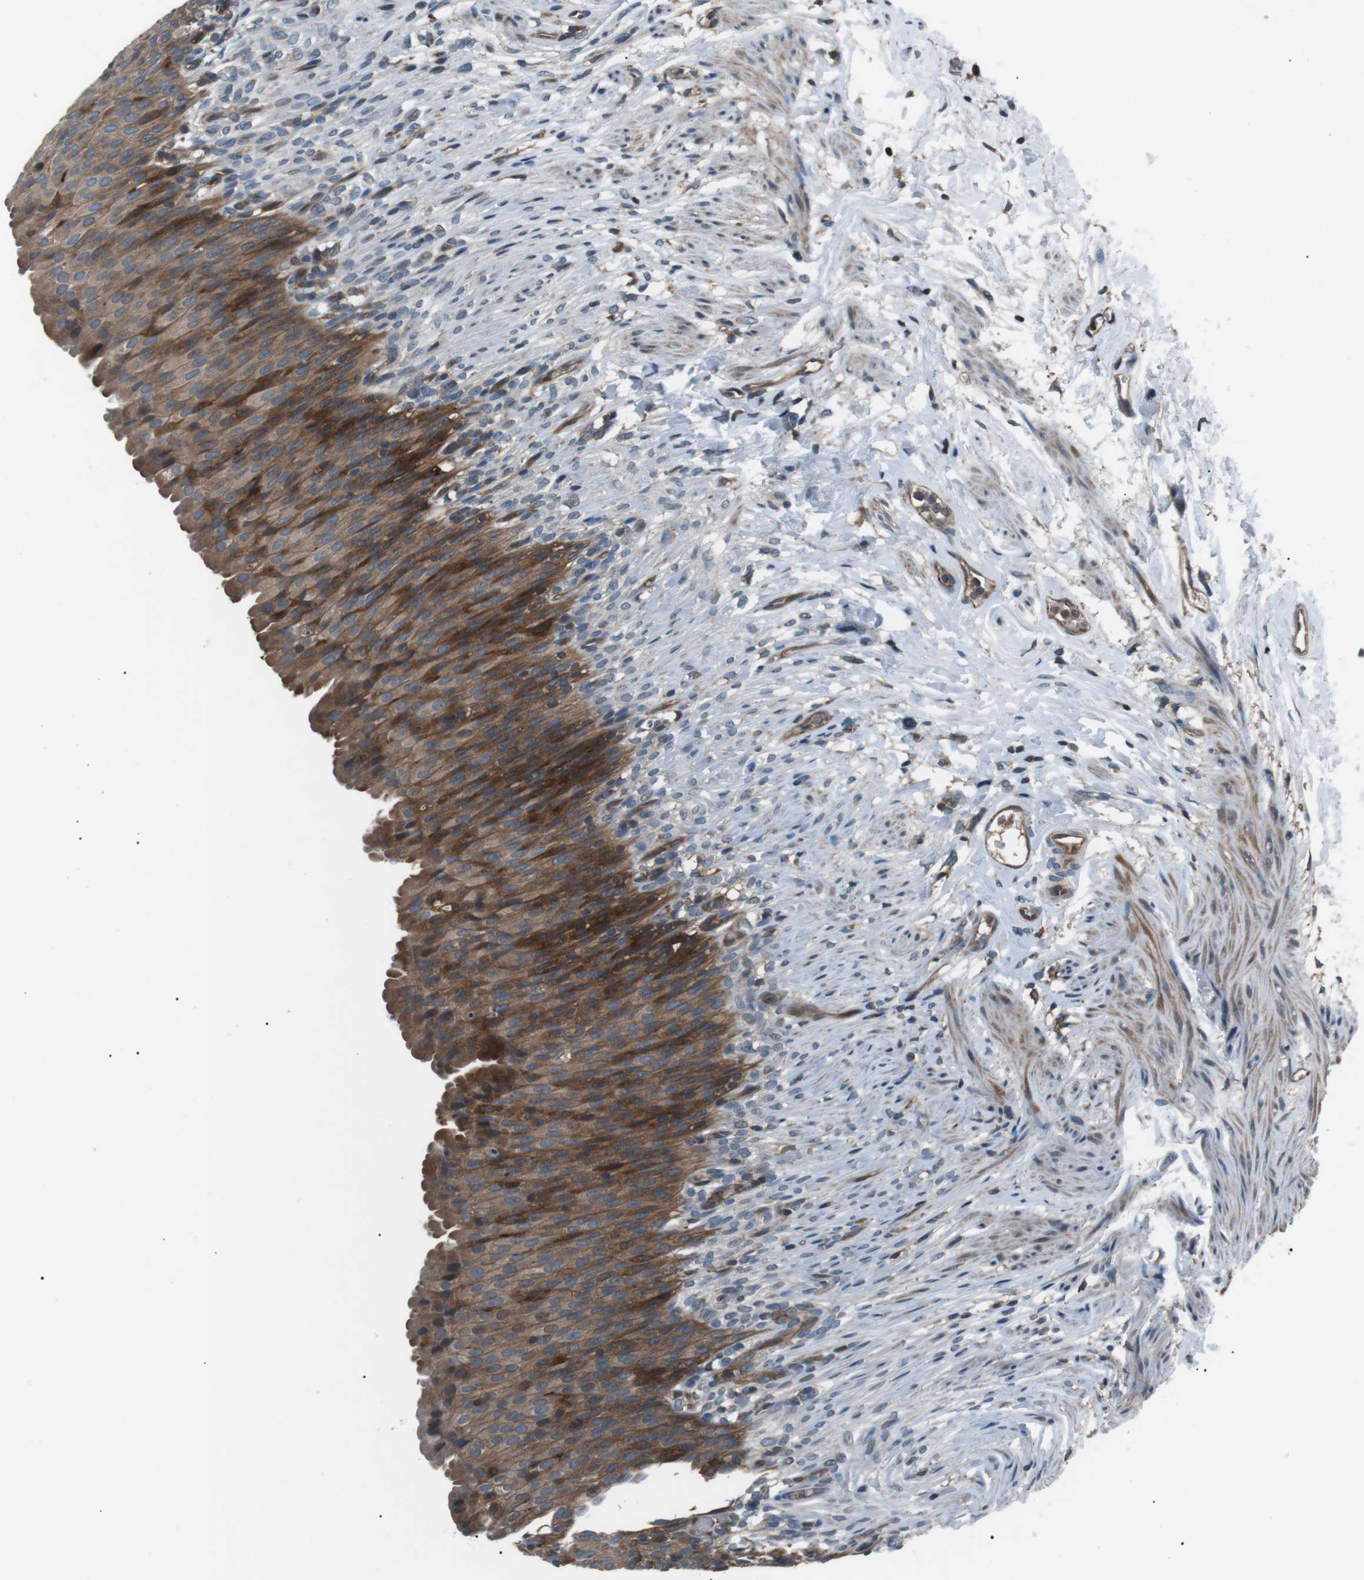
{"staining": {"intensity": "moderate", "quantity": ">75%", "location": "cytoplasmic/membranous"}, "tissue": "urinary bladder", "cell_type": "Urothelial cells", "image_type": "normal", "snomed": [{"axis": "morphology", "description": "Normal tissue, NOS"}, {"axis": "topography", "description": "Urinary bladder"}], "caption": "The image shows staining of unremarkable urinary bladder, revealing moderate cytoplasmic/membranous protein staining (brown color) within urothelial cells.", "gene": "GPR161", "patient": {"sex": "female", "age": 79}}